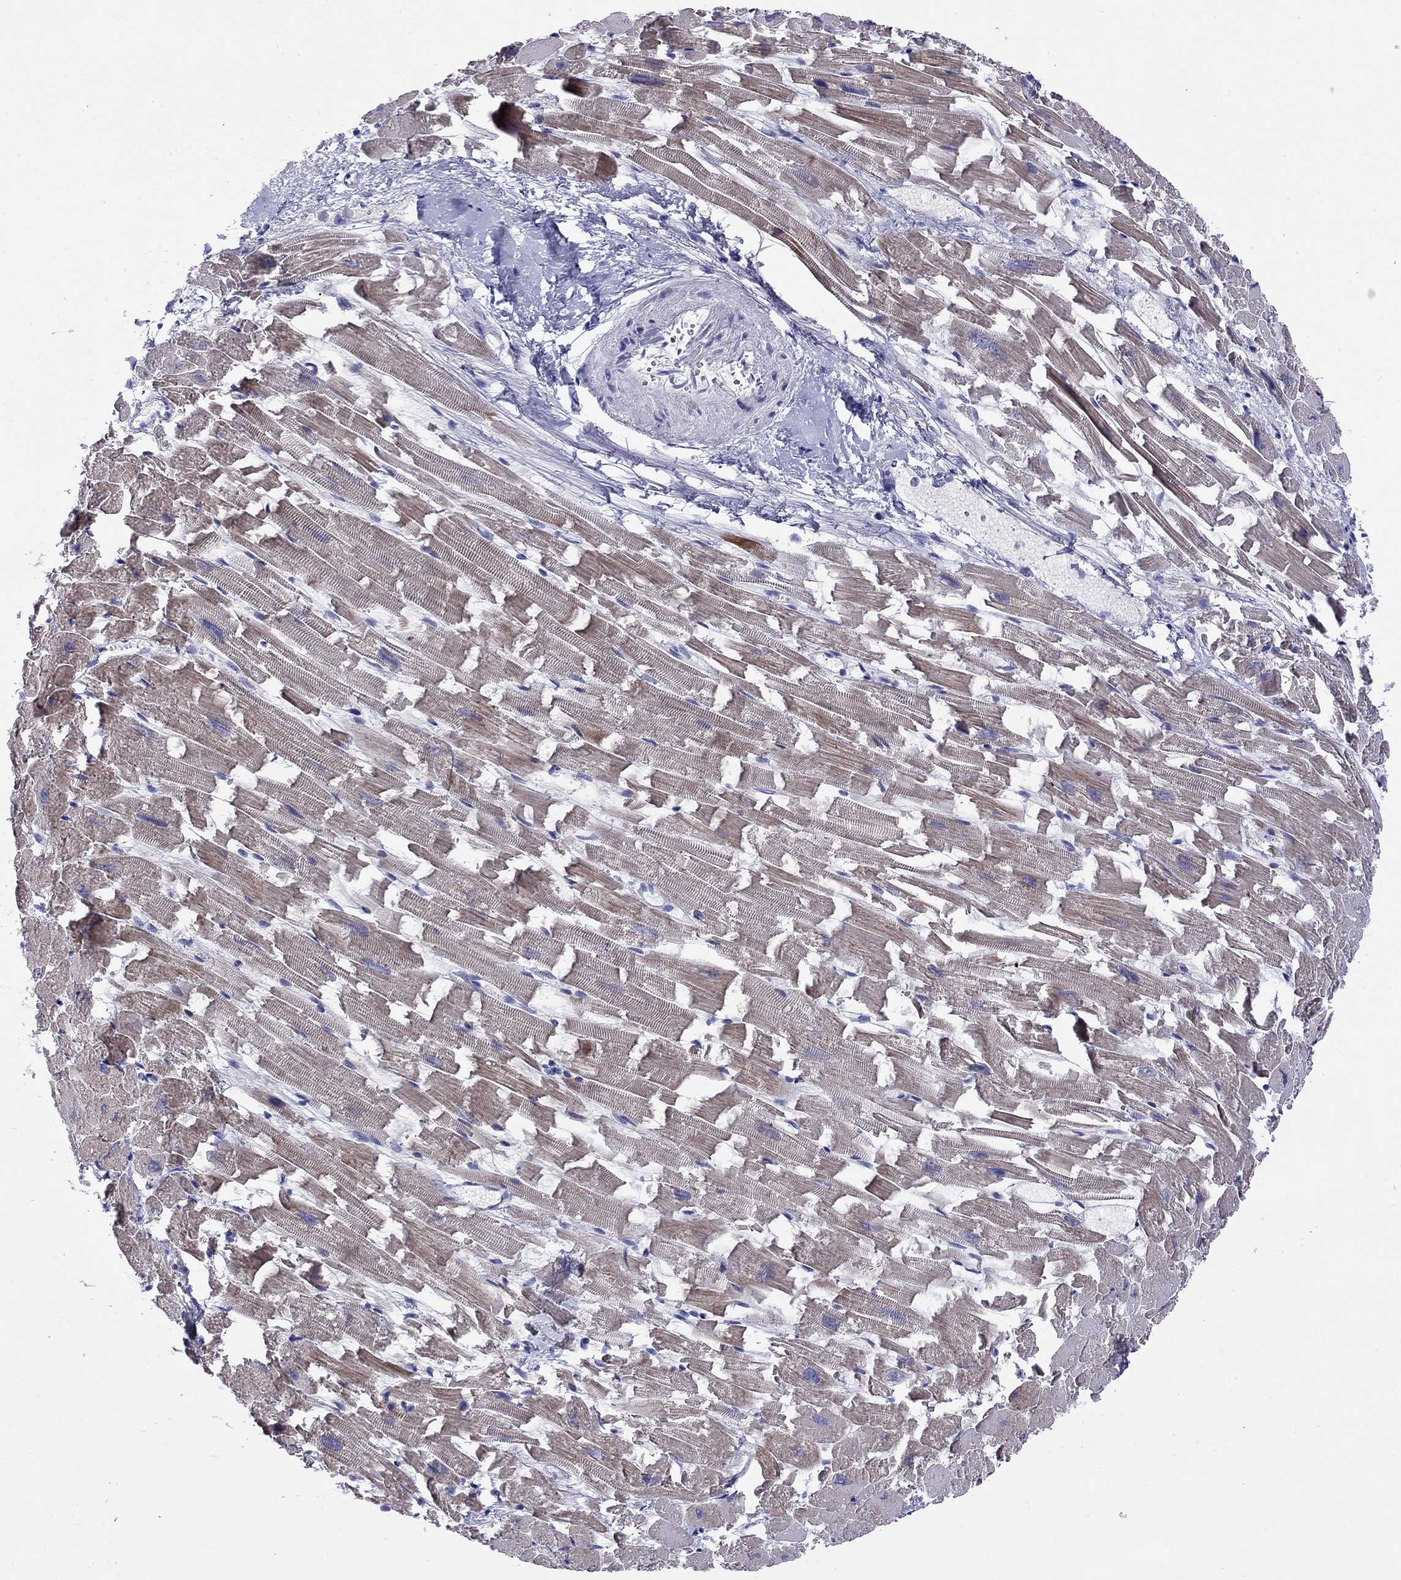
{"staining": {"intensity": "moderate", "quantity": "25%-75%", "location": "cytoplasmic/membranous"}, "tissue": "heart muscle", "cell_type": "Cardiomyocytes", "image_type": "normal", "snomed": [{"axis": "morphology", "description": "Normal tissue, NOS"}, {"axis": "topography", "description": "Heart"}], "caption": "Immunohistochemistry micrograph of normal human heart muscle stained for a protein (brown), which shows medium levels of moderate cytoplasmic/membranous staining in about 25%-75% of cardiomyocytes.", "gene": "CMYA5", "patient": {"sex": "female", "age": 64}}